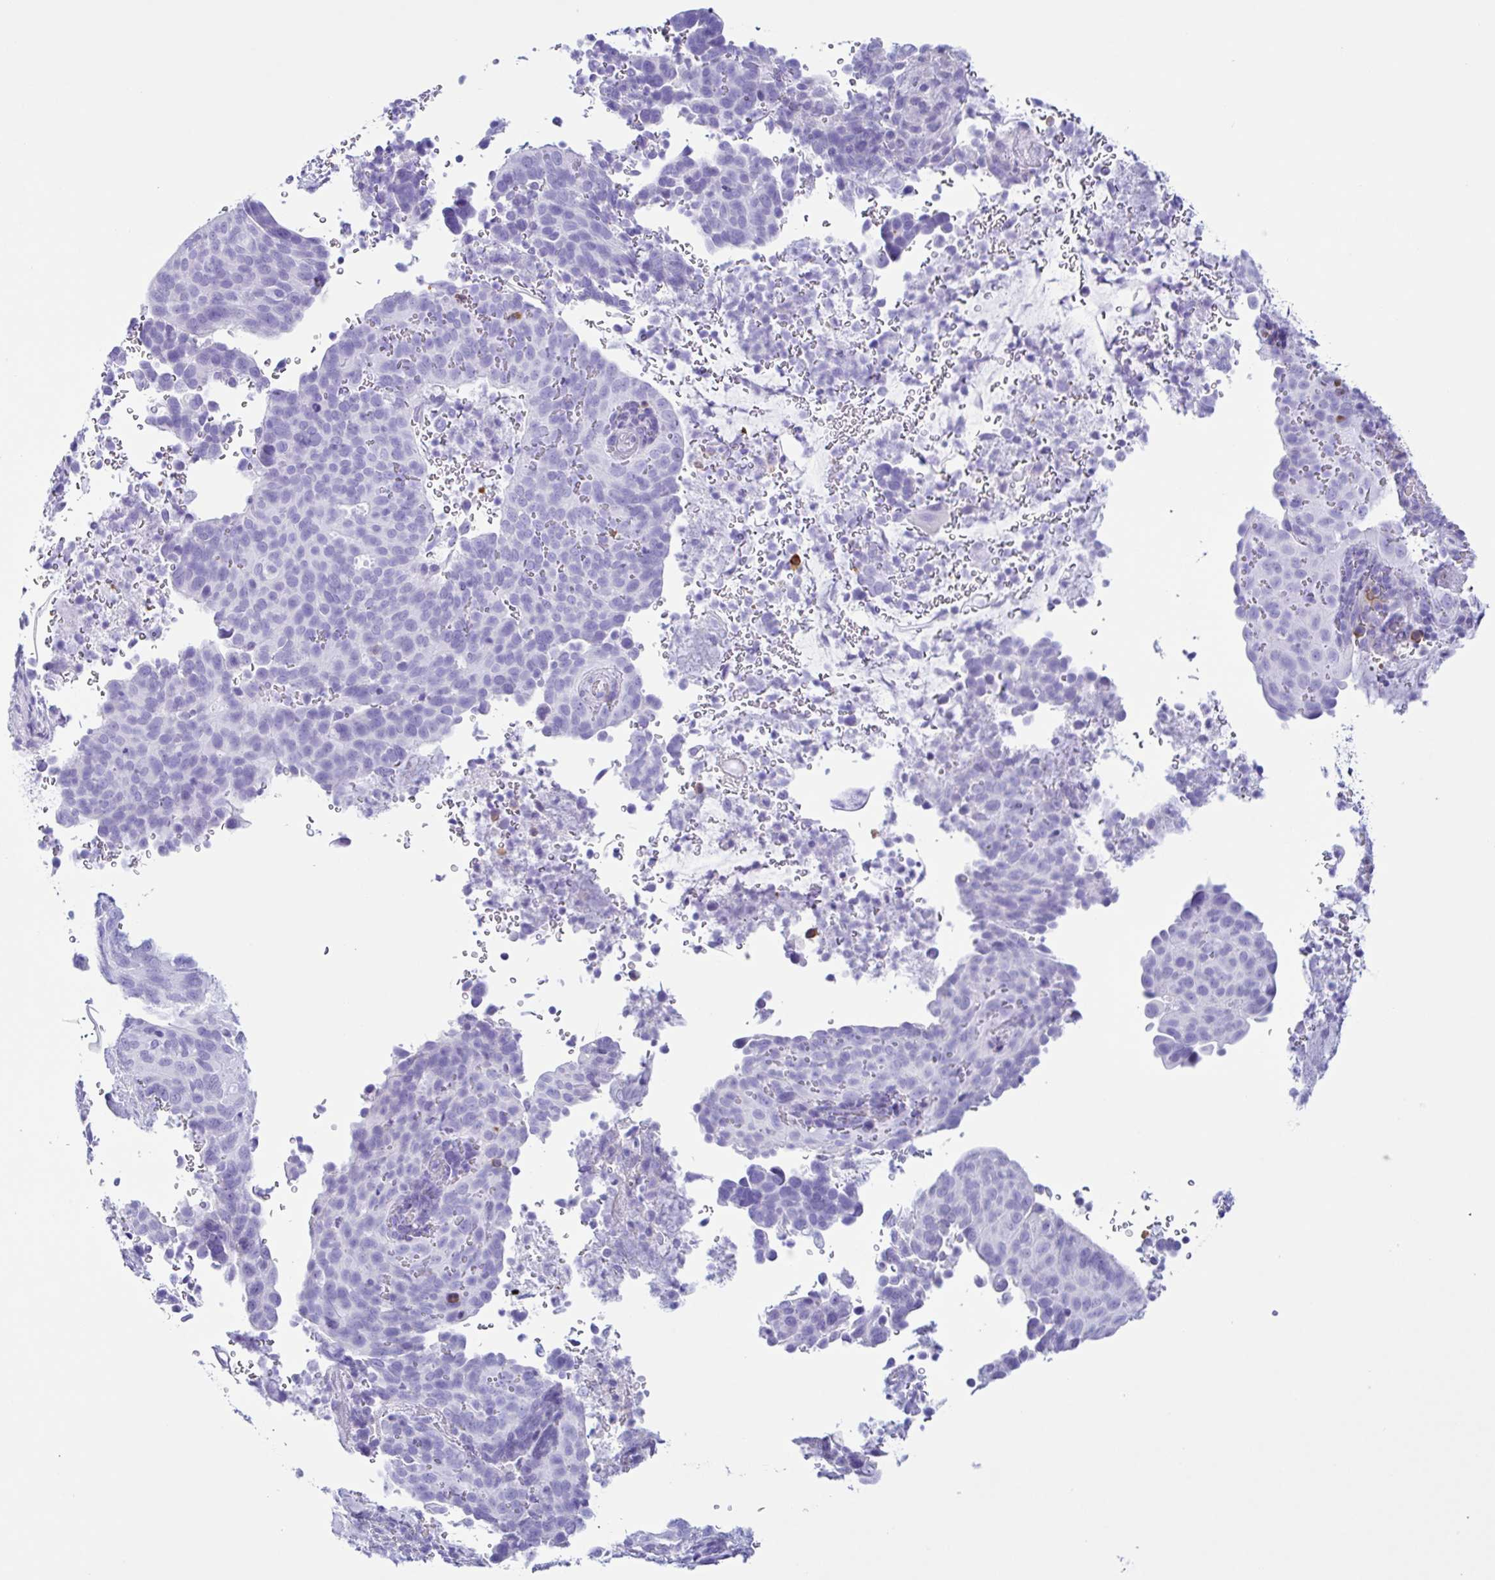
{"staining": {"intensity": "negative", "quantity": "none", "location": "none"}, "tissue": "cervical cancer", "cell_type": "Tumor cells", "image_type": "cancer", "snomed": [{"axis": "morphology", "description": "Squamous cell carcinoma, NOS"}, {"axis": "topography", "description": "Cervix"}], "caption": "The histopathology image exhibits no staining of tumor cells in cervical squamous cell carcinoma.", "gene": "PIGF", "patient": {"sex": "female", "age": 38}}